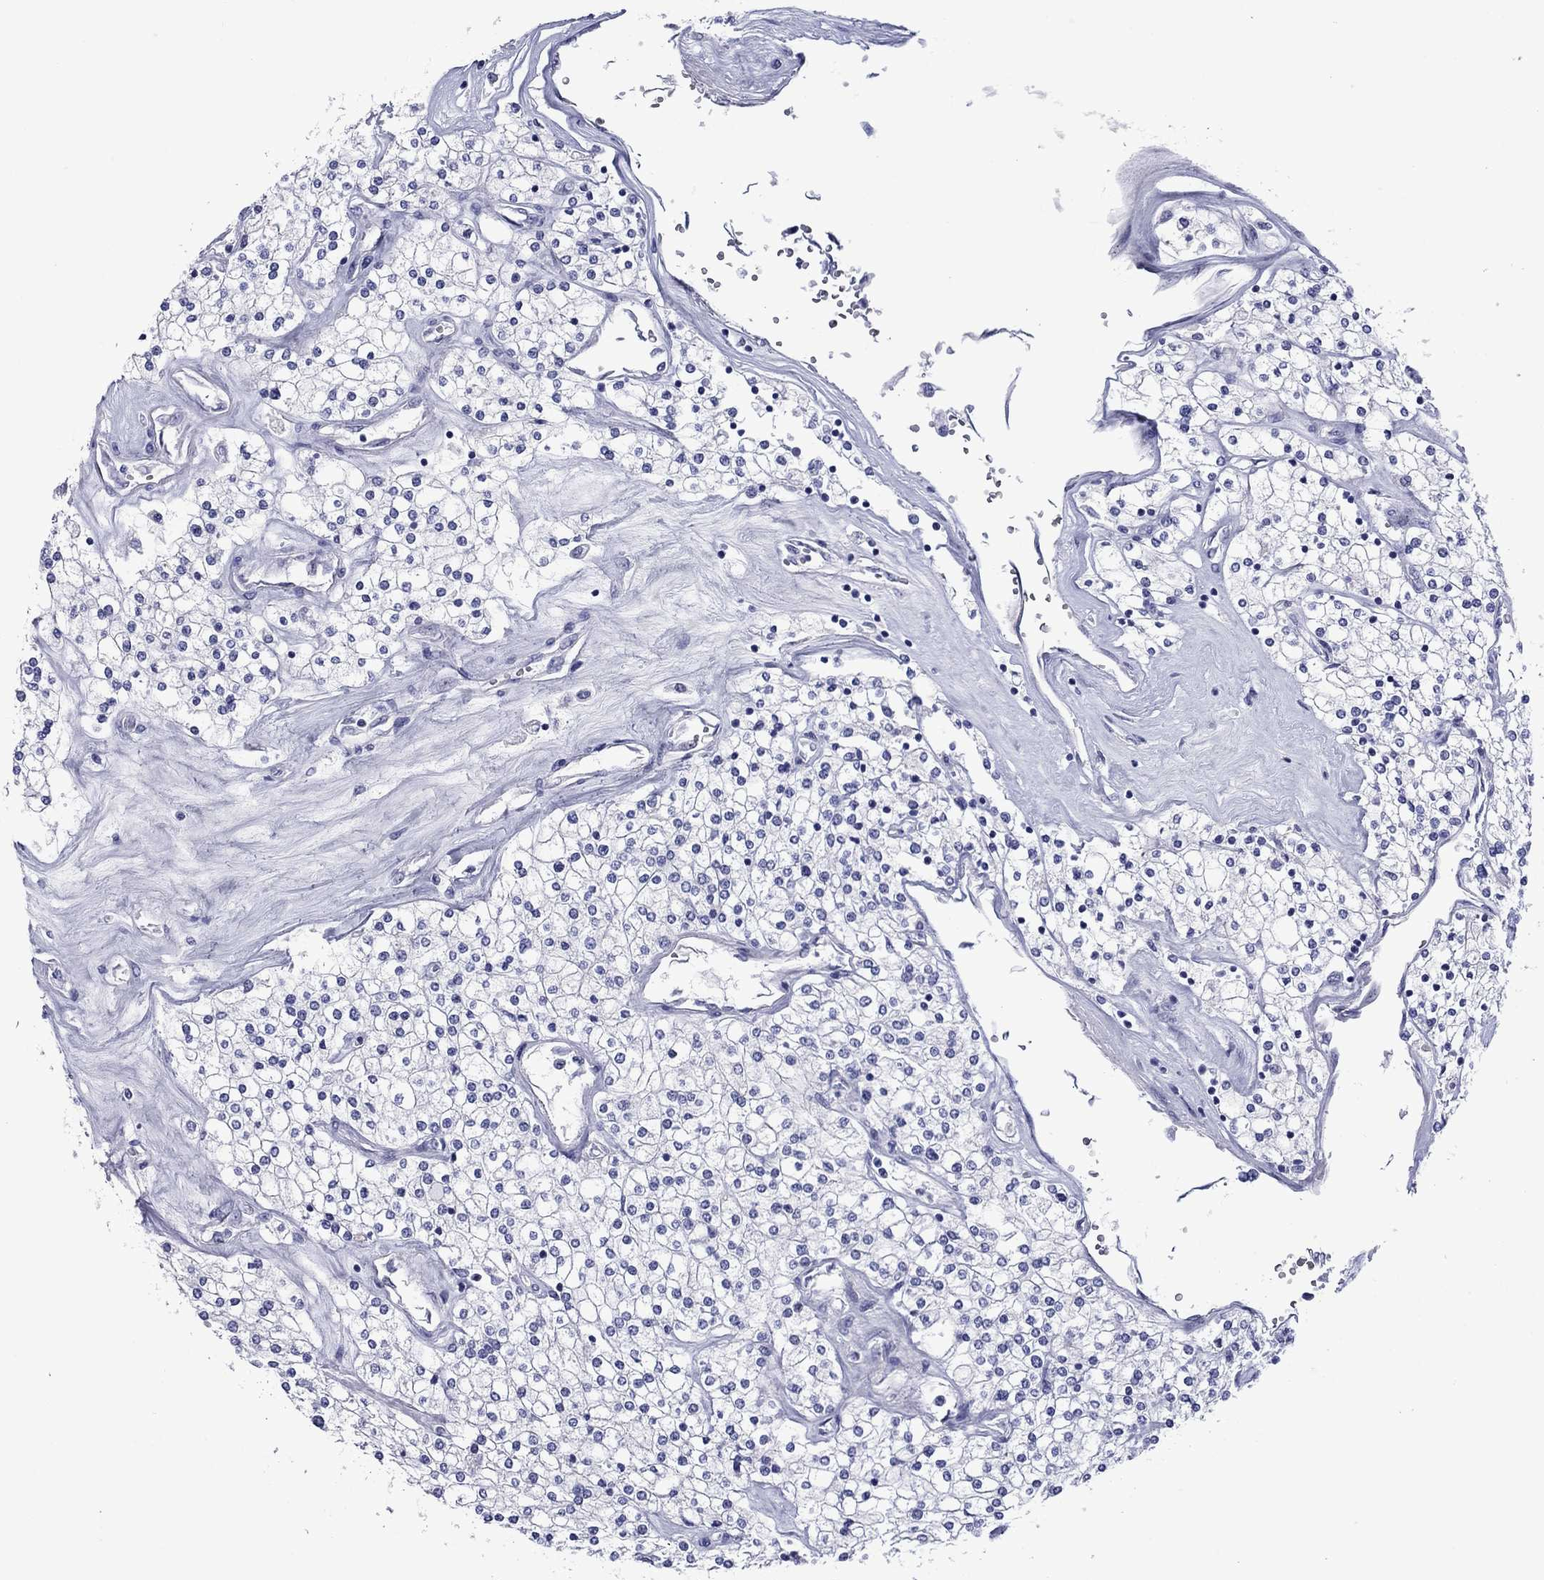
{"staining": {"intensity": "negative", "quantity": "none", "location": "none"}, "tissue": "renal cancer", "cell_type": "Tumor cells", "image_type": "cancer", "snomed": [{"axis": "morphology", "description": "Adenocarcinoma, NOS"}, {"axis": "topography", "description": "Kidney"}], "caption": "Tumor cells are negative for protein expression in human adenocarcinoma (renal).", "gene": "PIWIL1", "patient": {"sex": "male", "age": 80}}